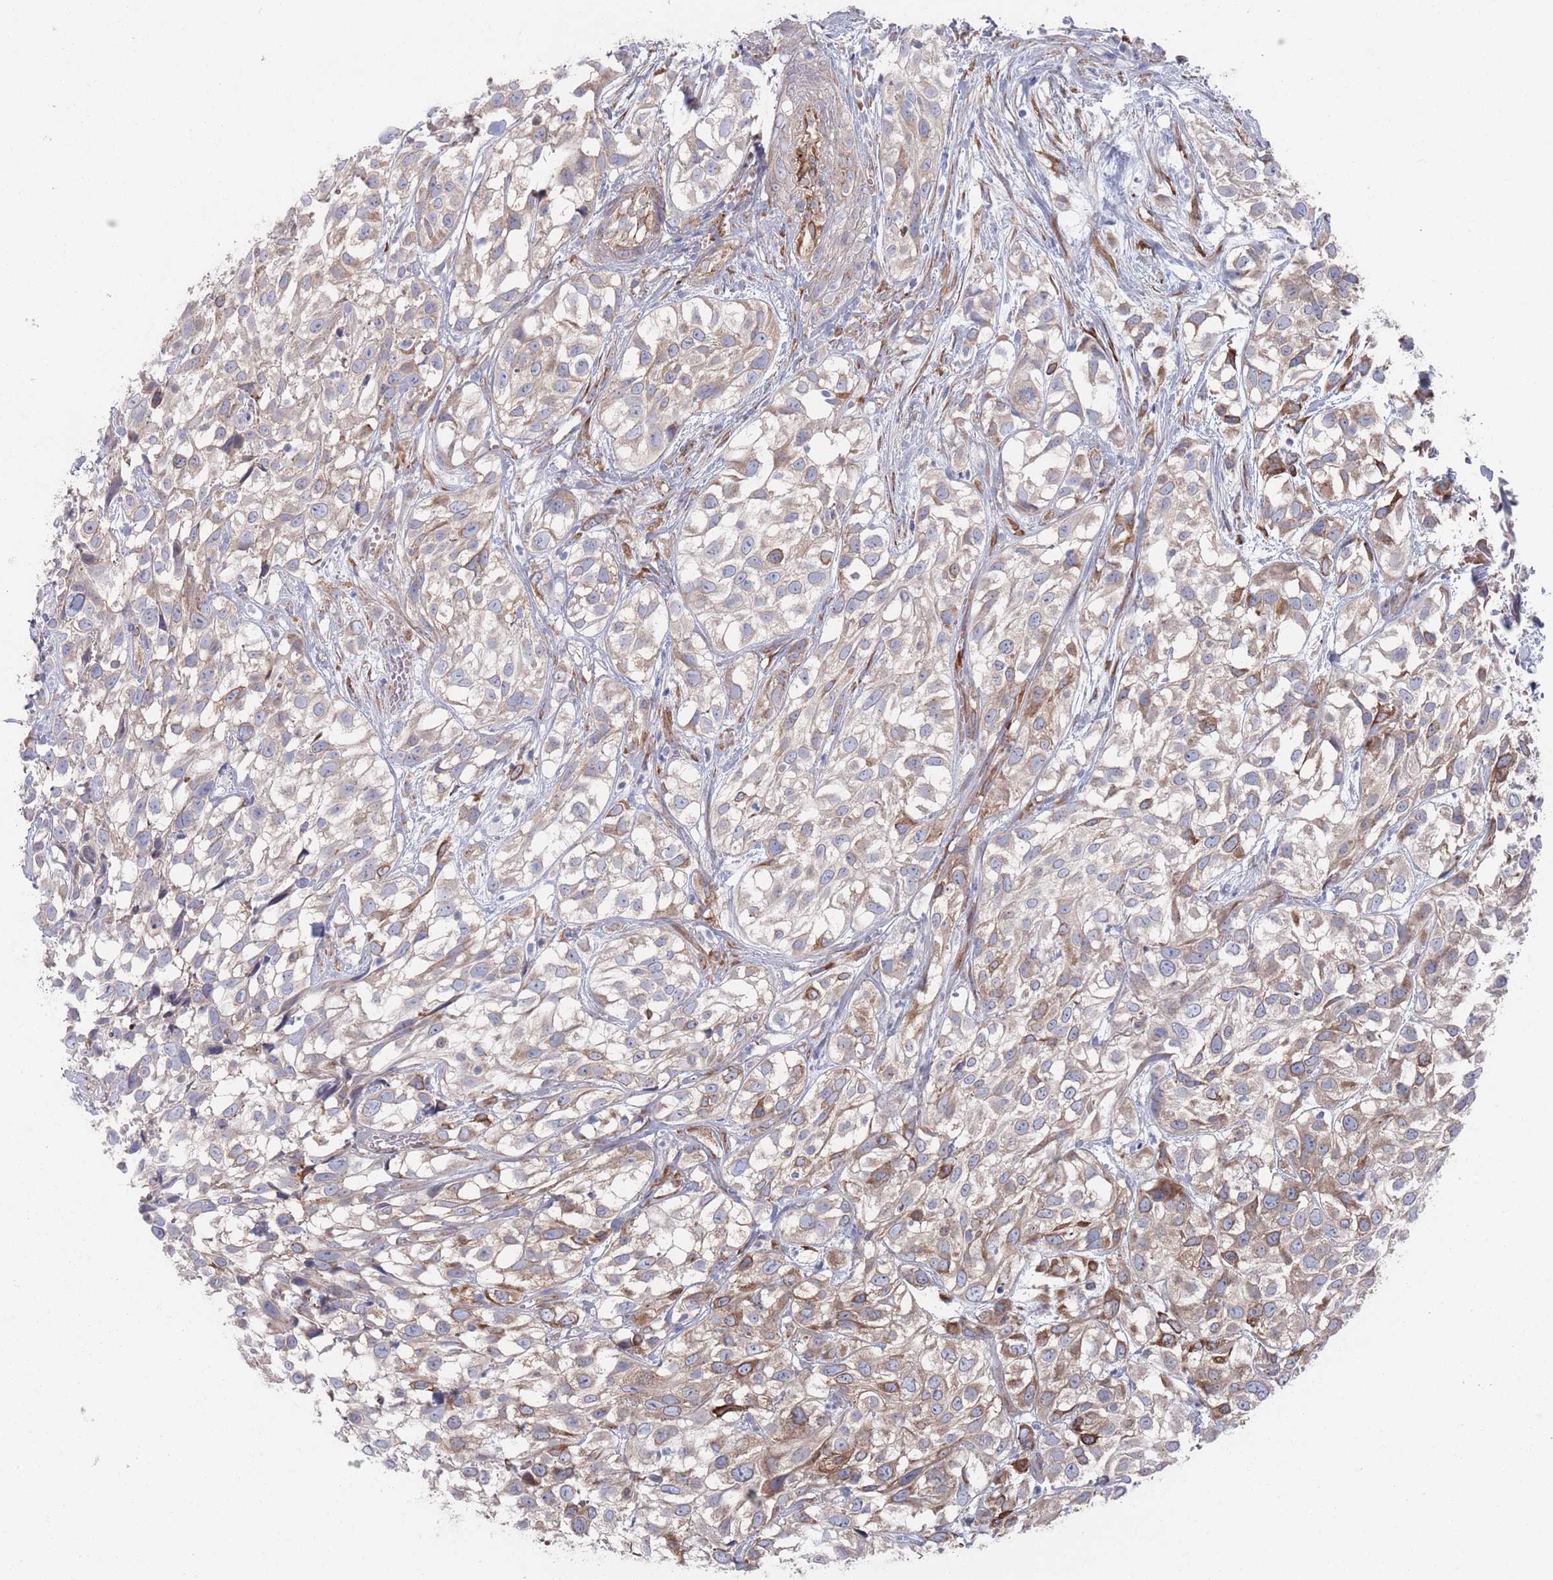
{"staining": {"intensity": "moderate", "quantity": "<25%", "location": "cytoplasmic/membranous"}, "tissue": "urothelial cancer", "cell_type": "Tumor cells", "image_type": "cancer", "snomed": [{"axis": "morphology", "description": "Urothelial carcinoma, High grade"}, {"axis": "topography", "description": "Urinary bladder"}], "caption": "Urothelial carcinoma (high-grade) stained for a protein displays moderate cytoplasmic/membranous positivity in tumor cells.", "gene": "CCDC106", "patient": {"sex": "male", "age": 56}}